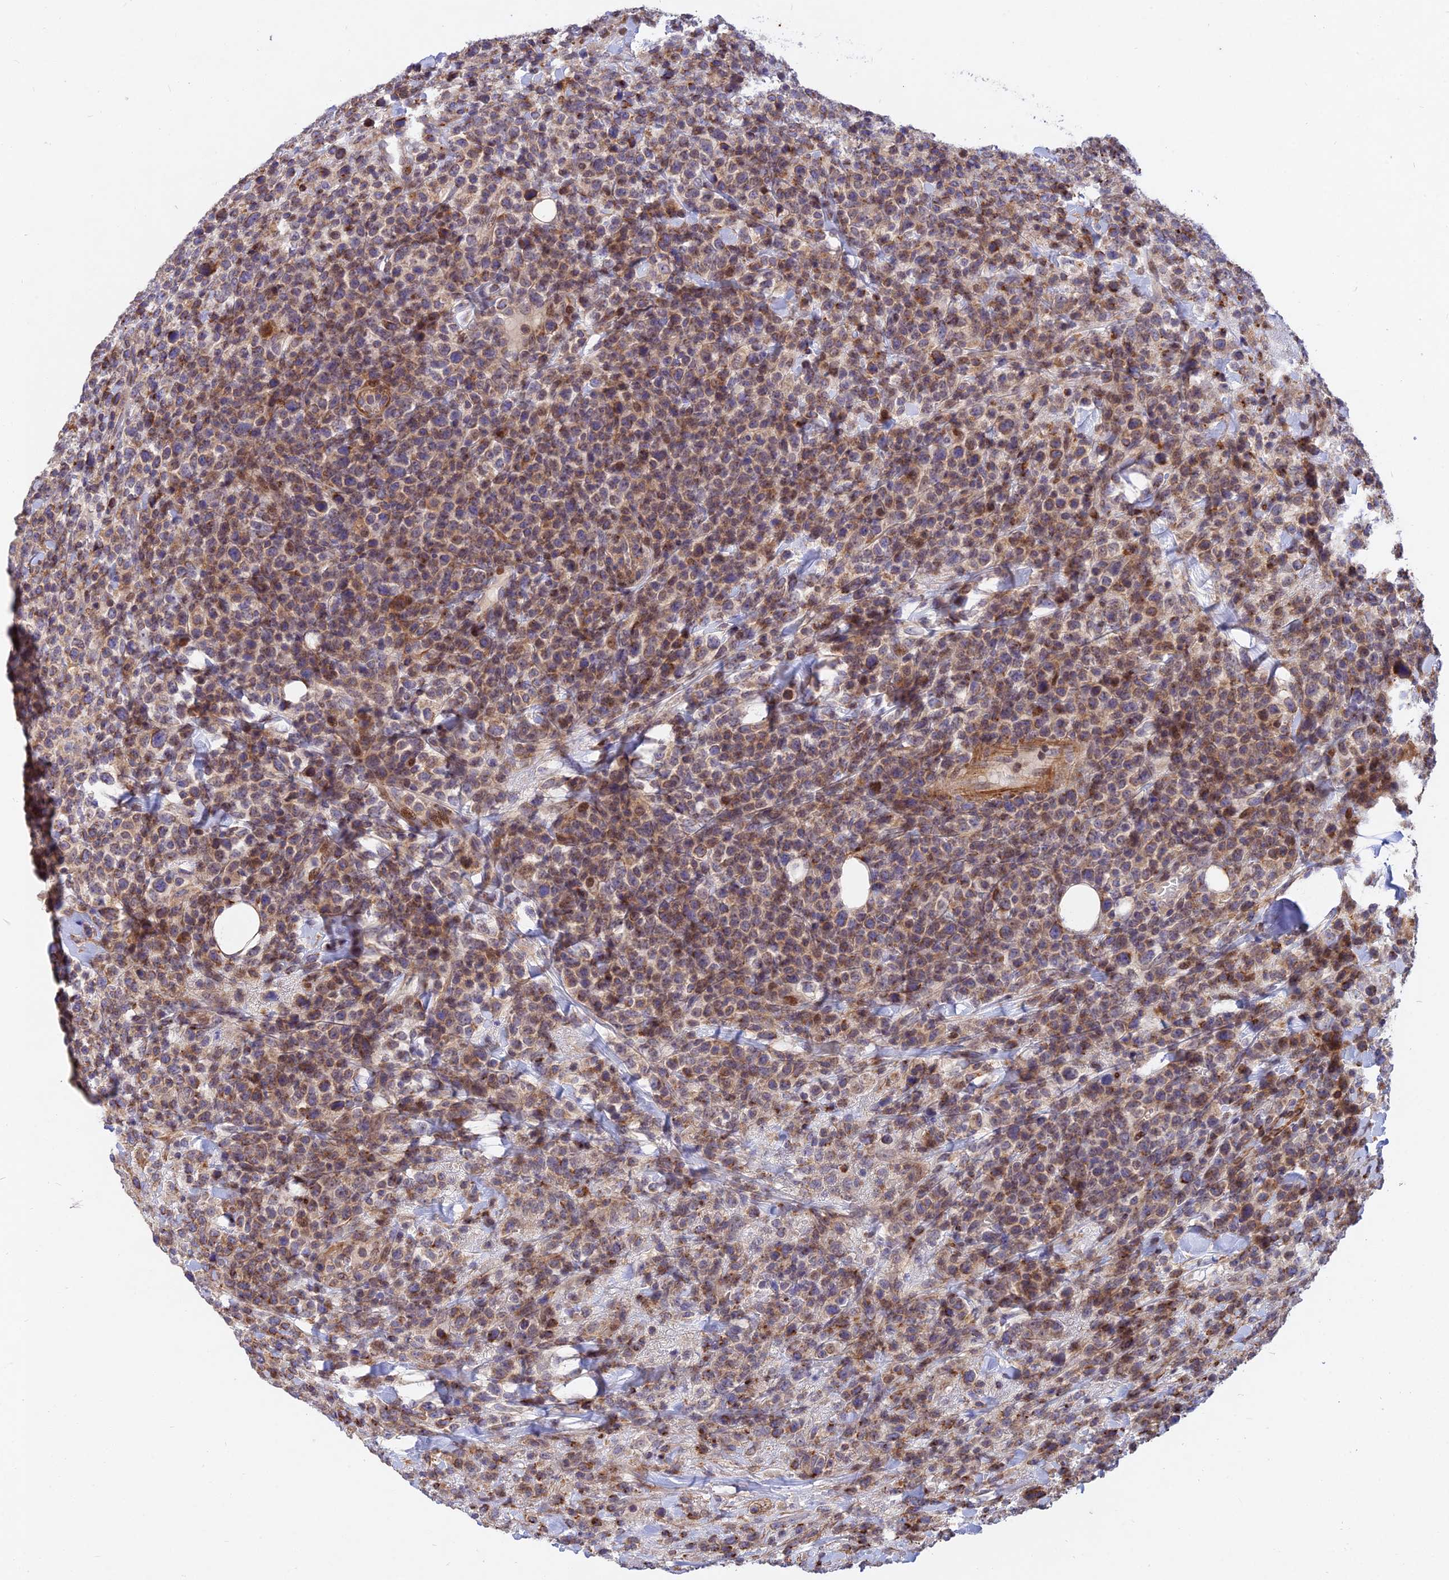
{"staining": {"intensity": "moderate", "quantity": "25%-75%", "location": "cytoplasmic/membranous"}, "tissue": "lymphoma", "cell_type": "Tumor cells", "image_type": "cancer", "snomed": [{"axis": "morphology", "description": "Malignant lymphoma, non-Hodgkin's type, High grade"}, {"axis": "topography", "description": "Colon"}], "caption": "About 25%-75% of tumor cells in human lymphoma reveal moderate cytoplasmic/membranous protein expression as visualized by brown immunohistochemical staining.", "gene": "RELCH", "patient": {"sex": "female", "age": 53}}